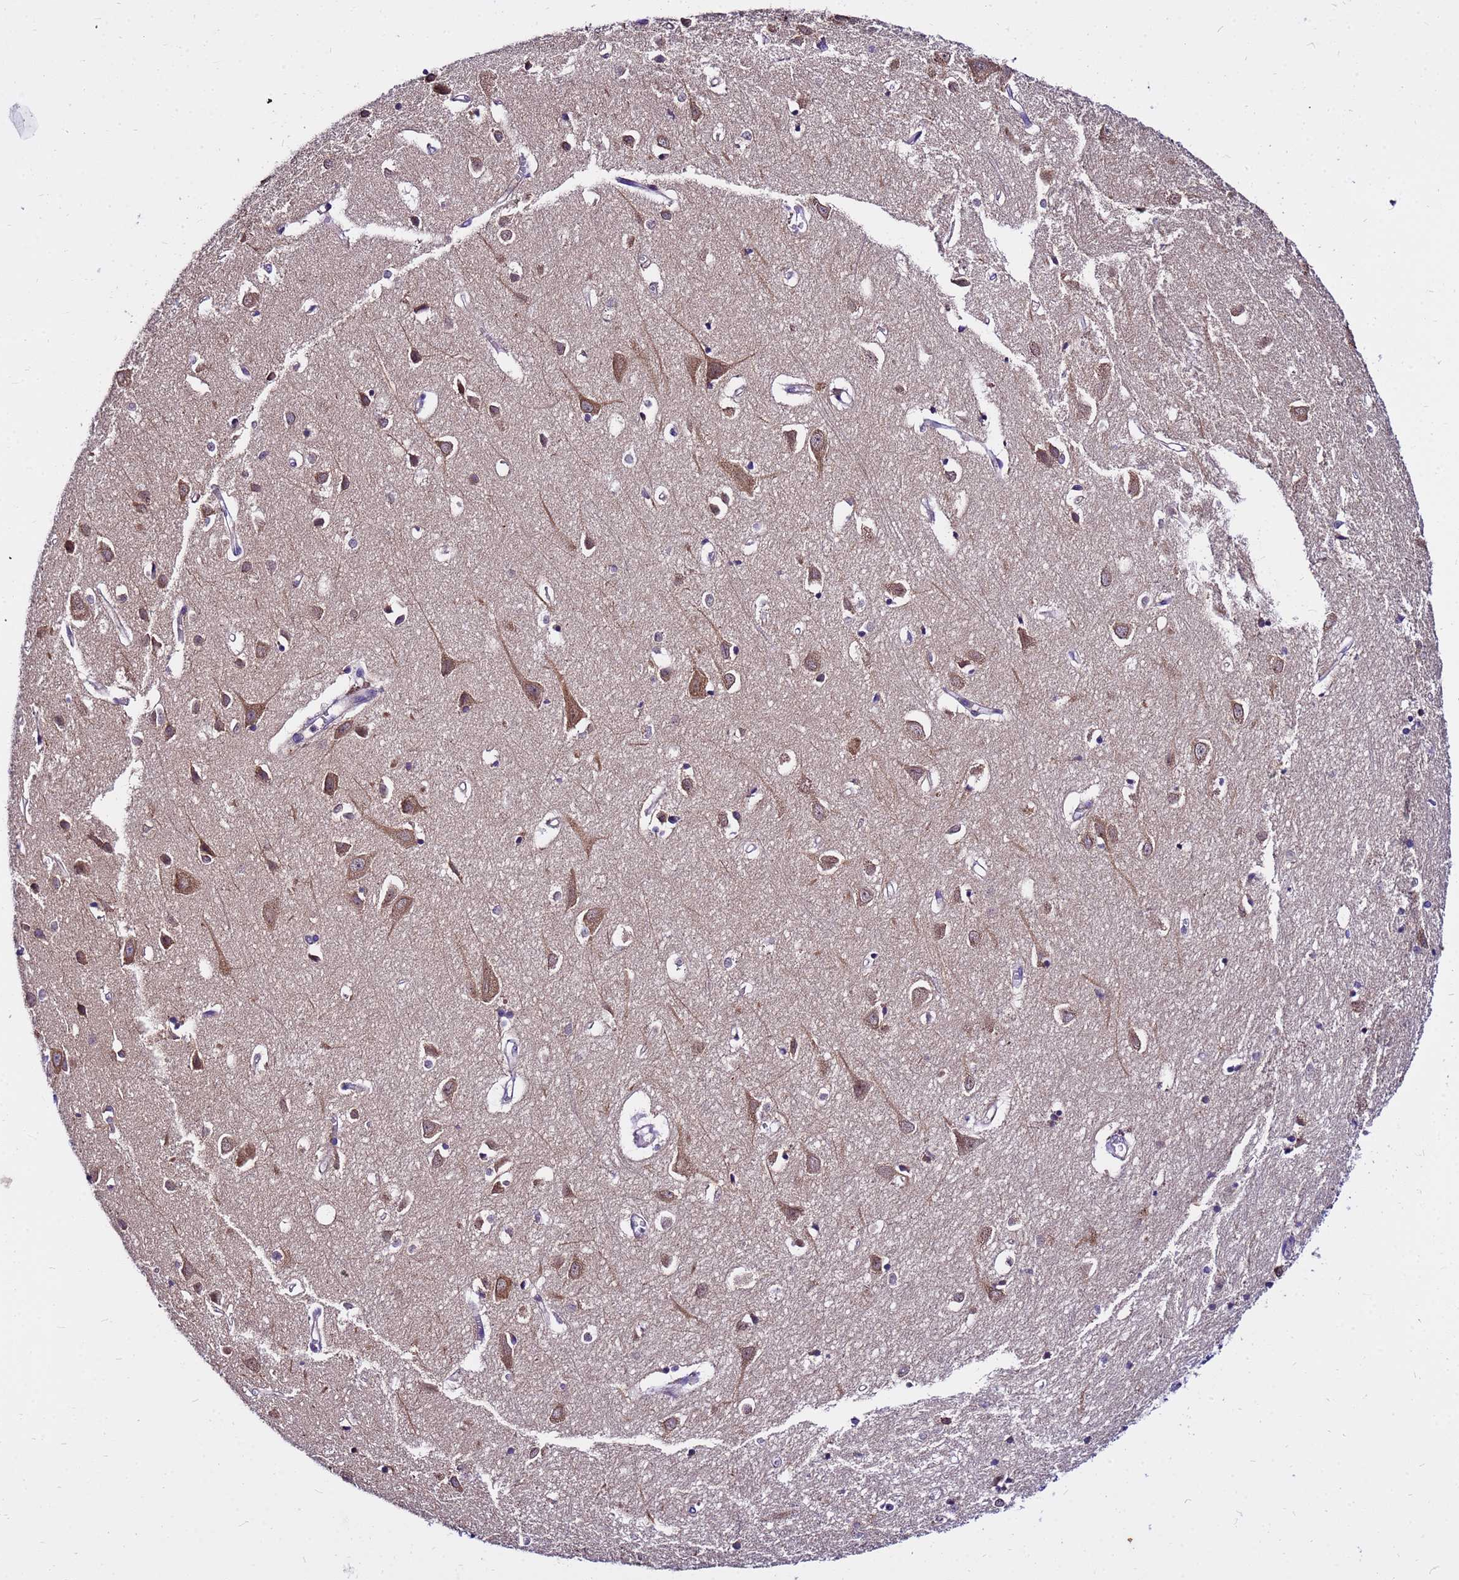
{"staining": {"intensity": "weak", "quantity": "25%-75%", "location": "cytoplasmic/membranous"}, "tissue": "cerebral cortex", "cell_type": "Endothelial cells", "image_type": "normal", "snomed": [{"axis": "morphology", "description": "Normal tissue, NOS"}, {"axis": "topography", "description": "Cerebral cortex"}], "caption": "Cerebral cortex stained for a protein reveals weak cytoplasmic/membranous positivity in endothelial cells. (DAB = brown stain, brightfield microscopy at high magnification).", "gene": "GET3", "patient": {"sex": "female", "age": 64}}